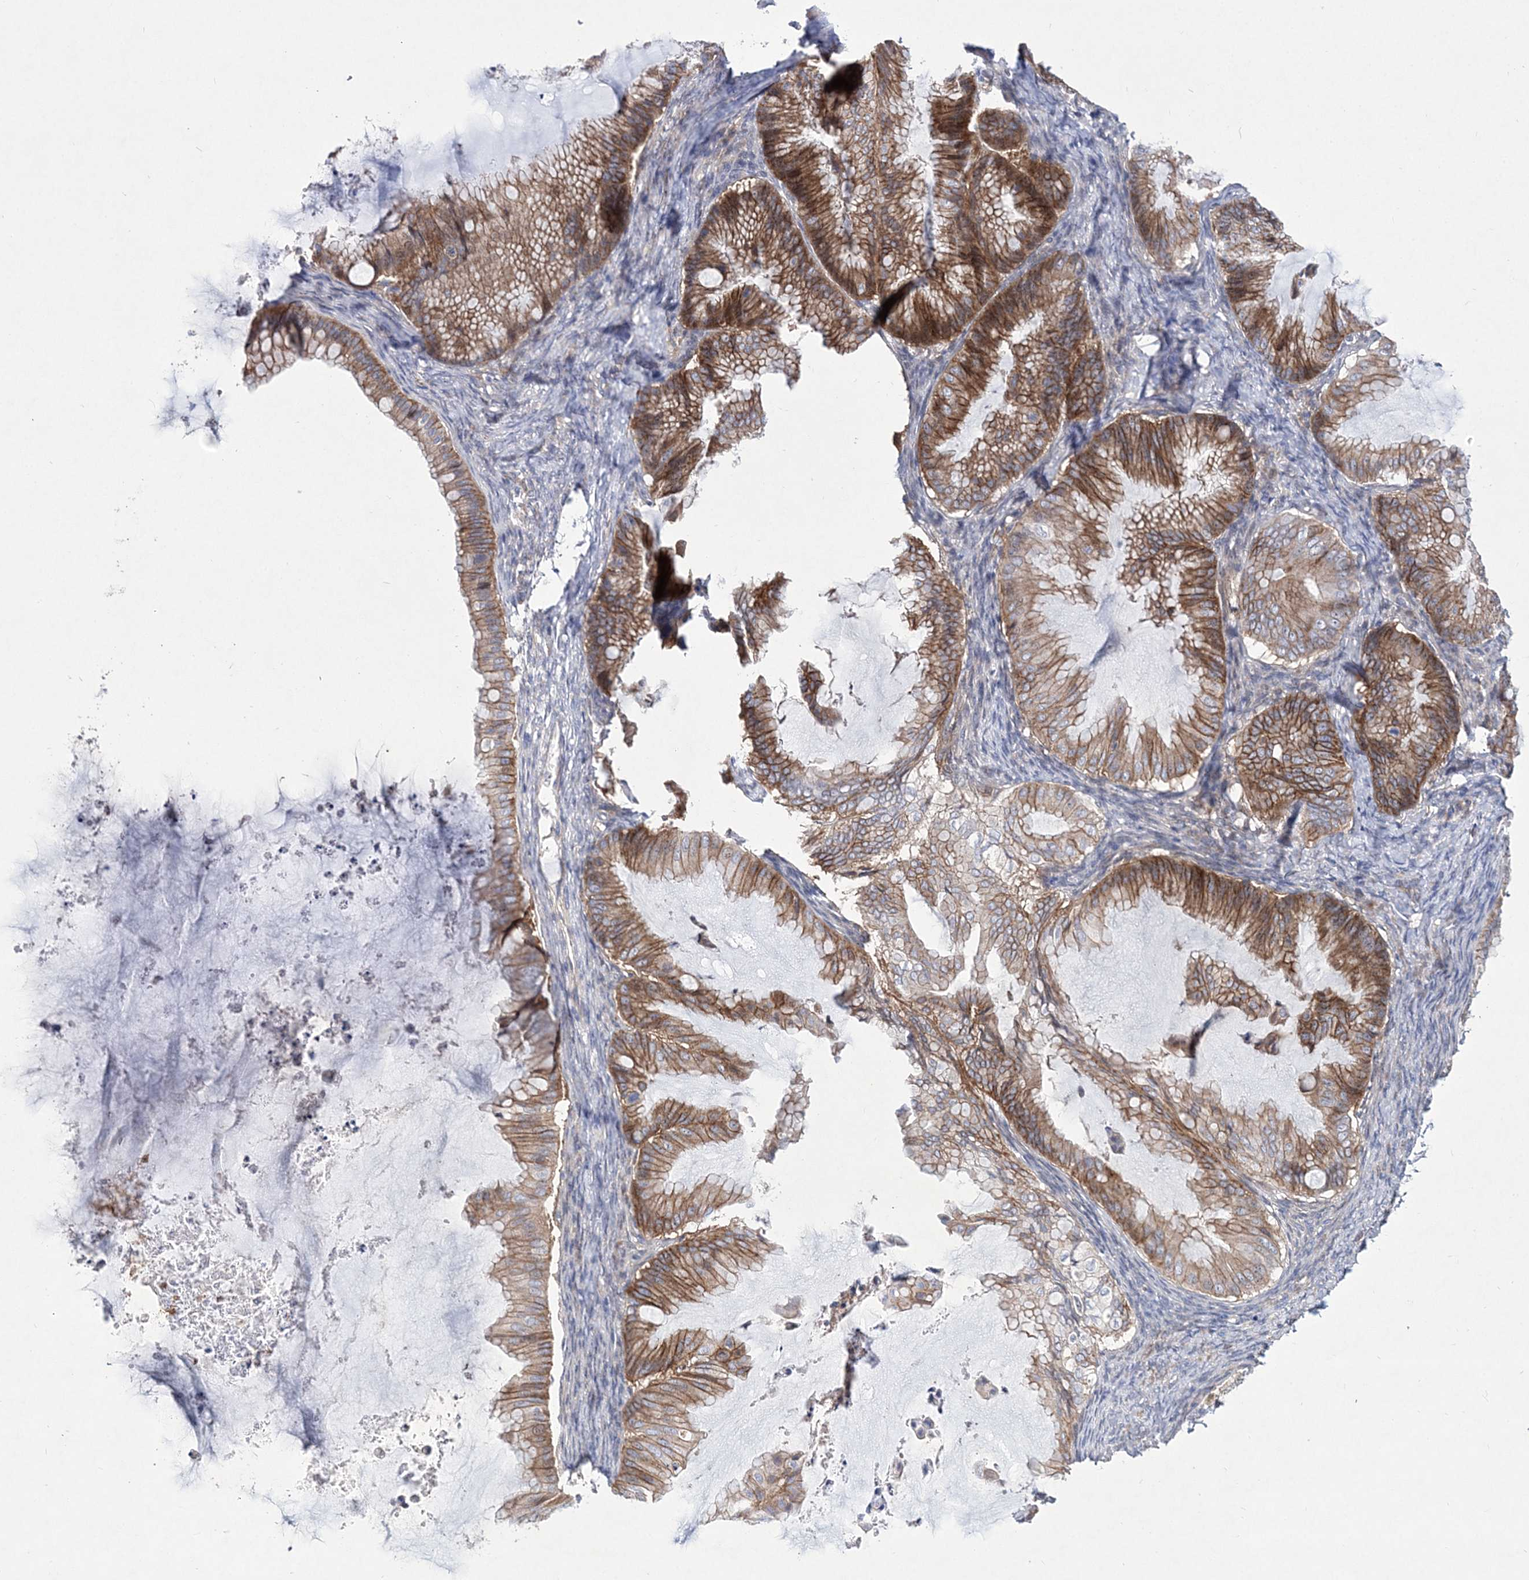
{"staining": {"intensity": "strong", "quantity": "25%-75%", "location": "cytoplasmic/membranous"}, "tissue": "ovarian cancer", "cell_type": "Tumor cells", "image_type": "cancer", "snomed": [{"axis": "morphology", "description": "Cystadenocarcinoma, mucinous, NOS"}, {"axis": "topography", "description": "Ovary"}], "caption": "Ovarian cancer (mucinous cystadenocarcinoma) was stained to show a protein in brown. There is high levels of strong cytoplasmic/membranous positivity in approximately 25%-75% of tumor cells. (DAB (3,3'-diaminobenzidine) IHC, brown staining for protein, blue staining for nuclei).", "gene": "ANO1", "patient": {"sex": "female", "age": 71}}